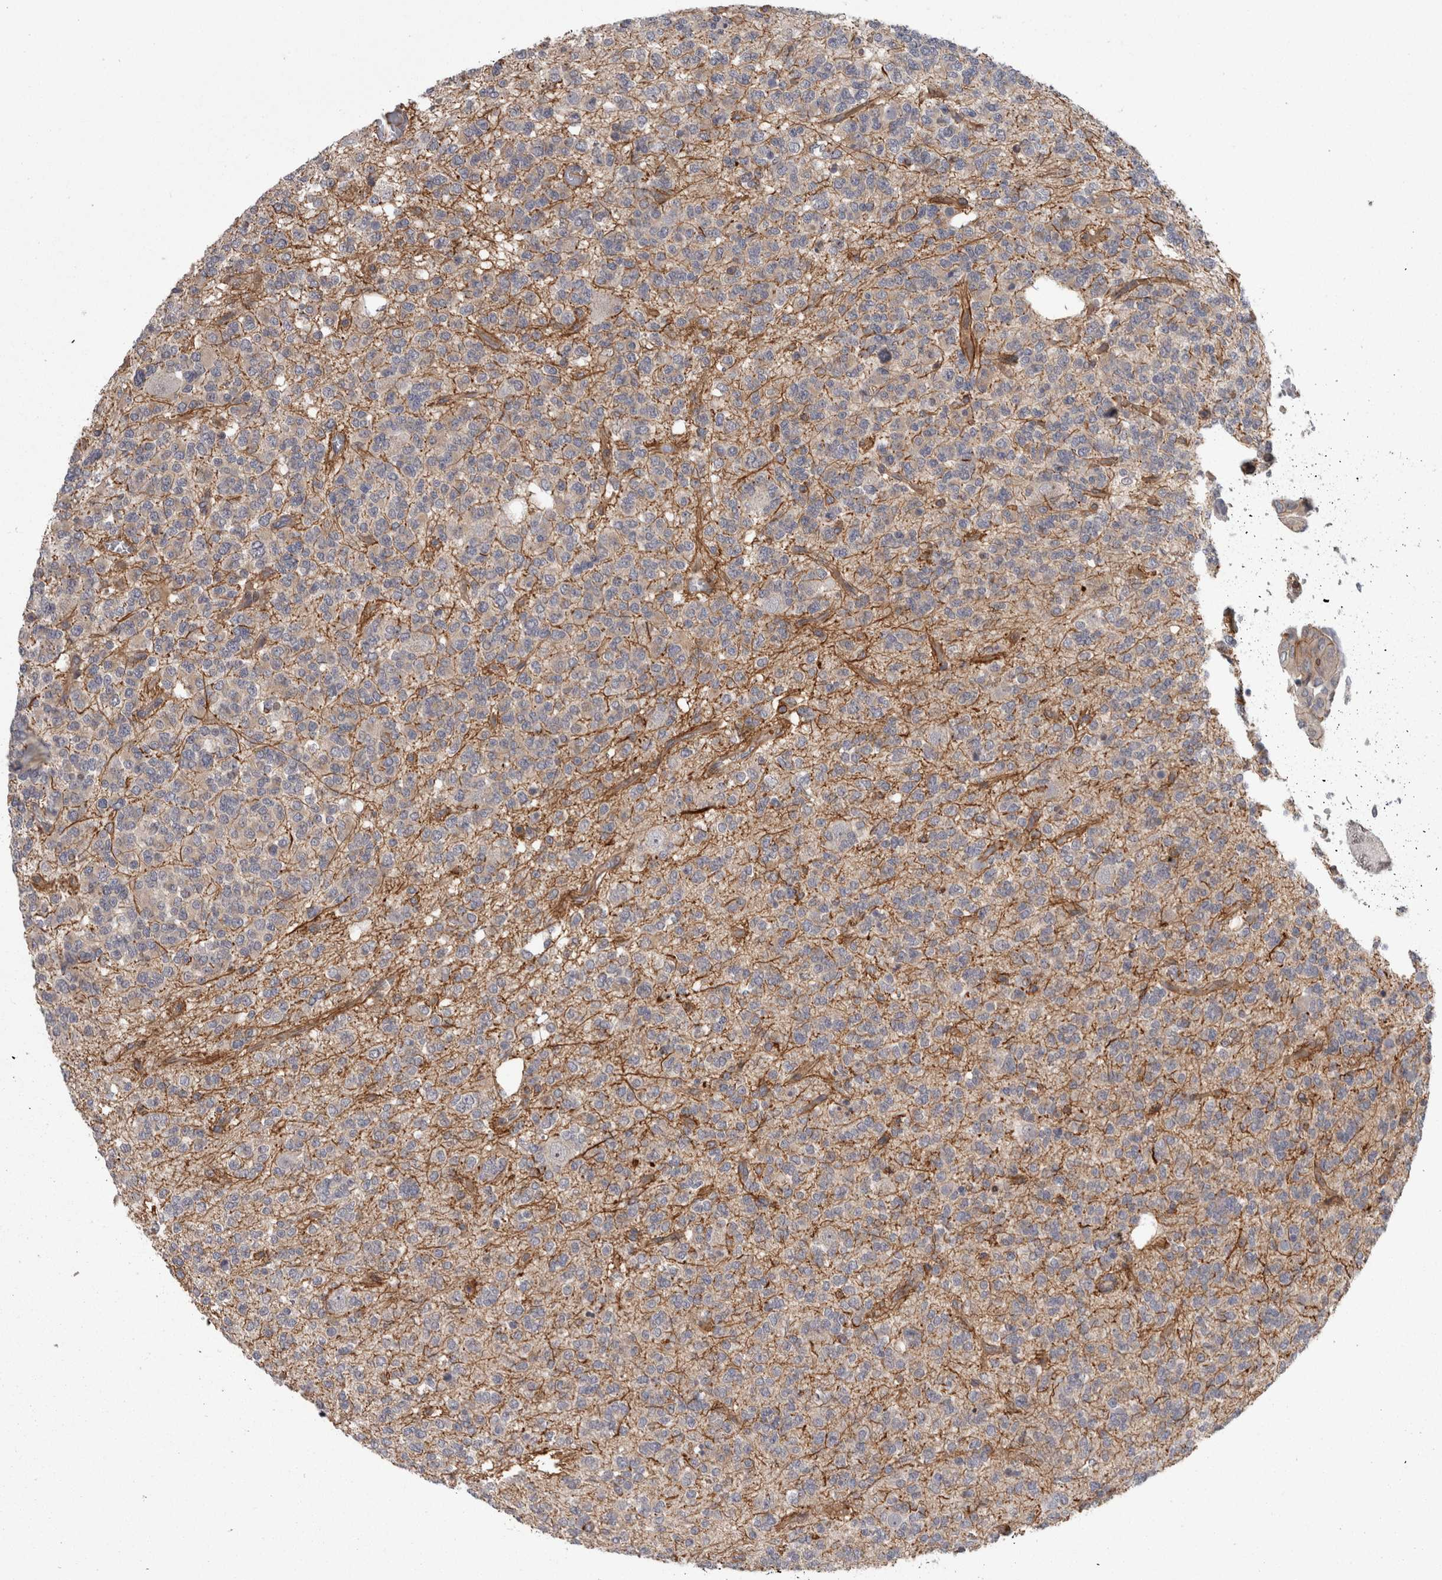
{"staining": {"intensity": "negative", "quantity": "none", "location": "none"}, "tissue": "glioma", "cell_type": "Tumor cells", "image_type": "cancer", "snomed": [{"axis": "morphology", "description": "Glioma, malignant, Low grade"}, {"axis": "topography", "description": "Brain"}], "caption": "Immunohistochemistry (IHC) of low-grade glioma (malignant) shows no positivity in tumor cells. Nuclei are stained in blue.", "gene": "RMDN1", "patient": {"sex": "male", "age": 38}}